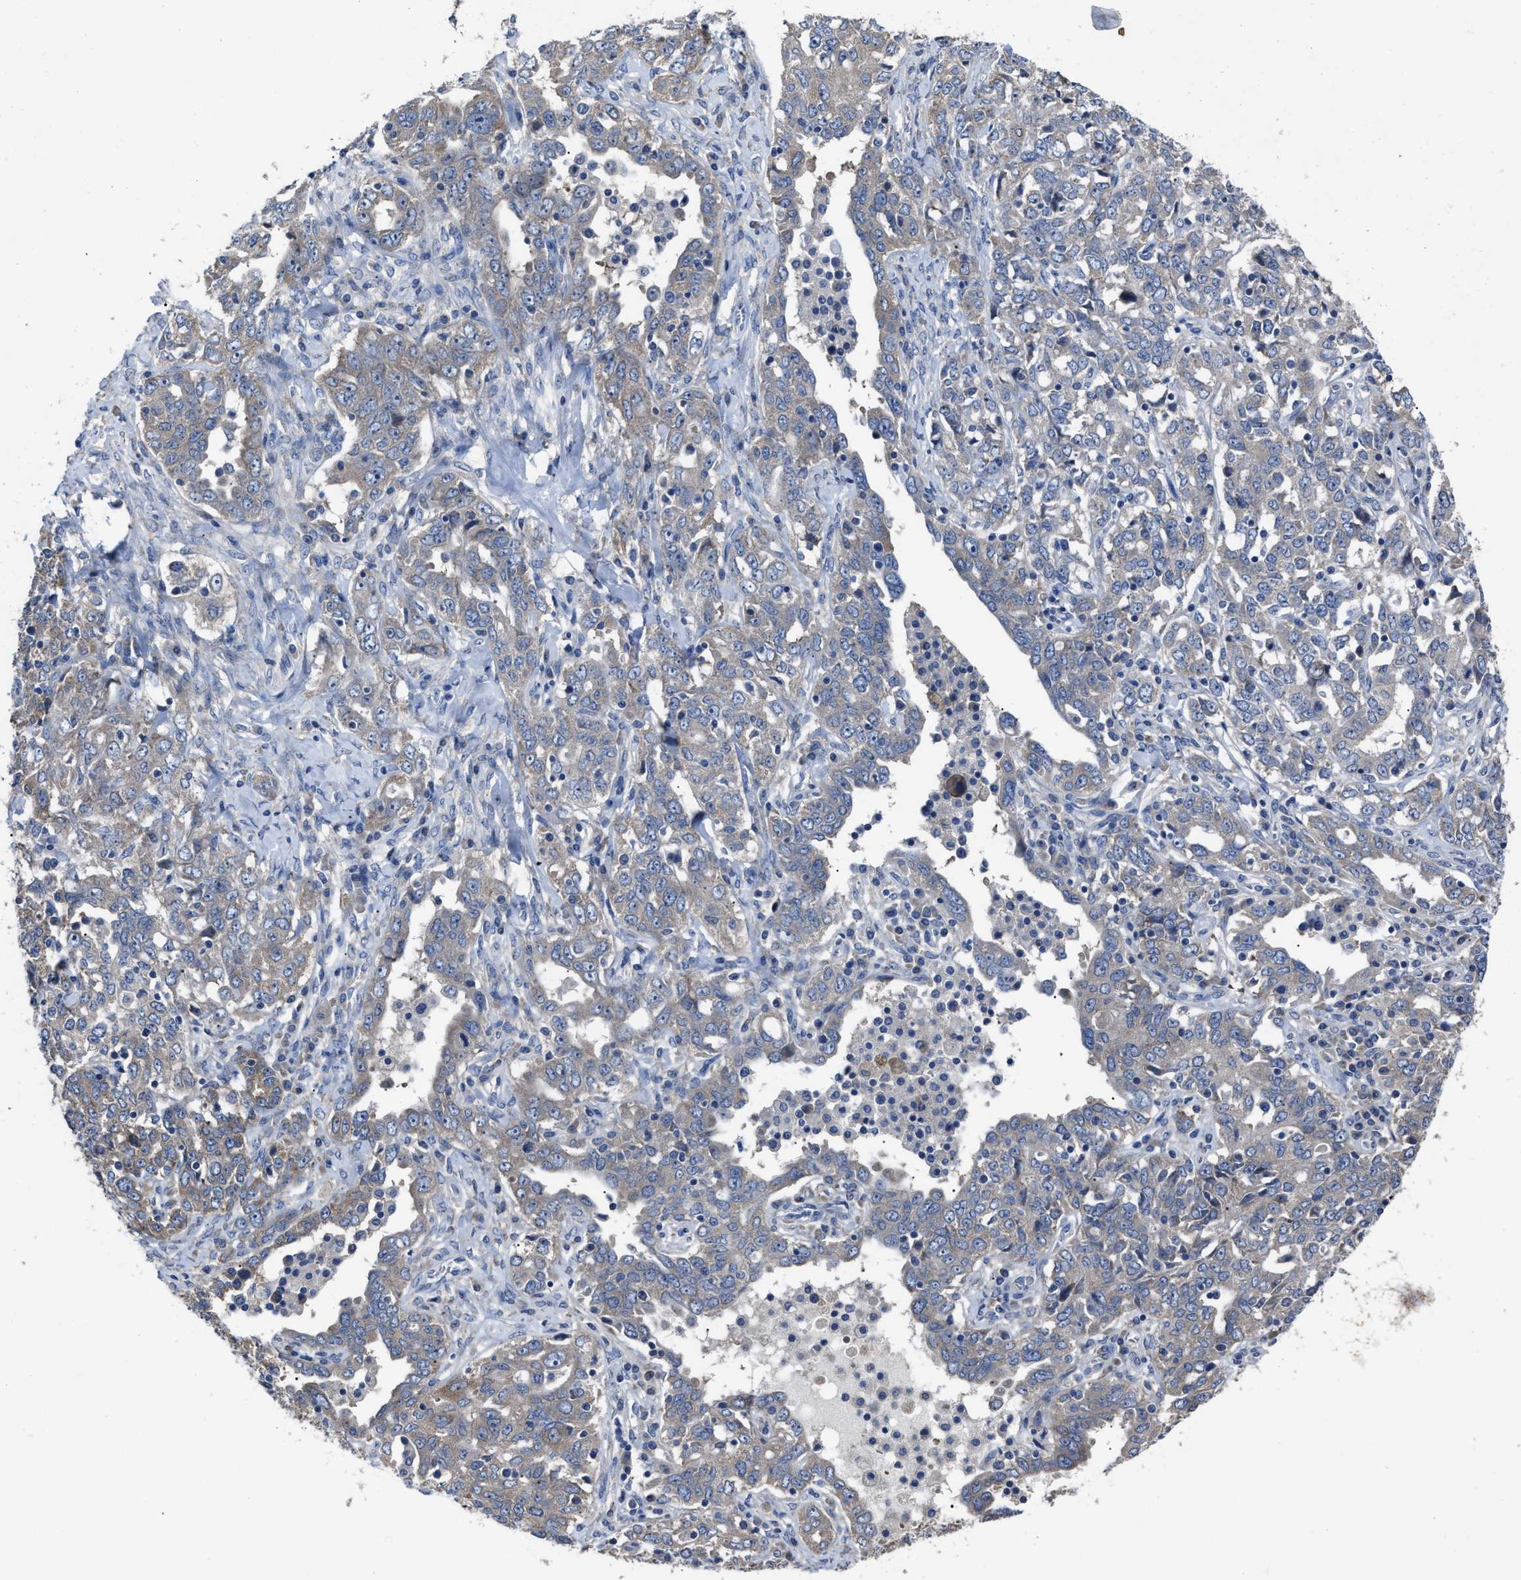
{"staining": {"intensity": "weak", "quantity": "25%-75%", "location": "cytoplasmic/membranous"}, "tissue": "ovarian cancer", "cell_type": "Tumor cells", "image_type": "cancer", "snomed": [{"axis": "morphology", "description": "Carcinoma, endometroid"}, {"axis": "topography", "description": "Ovary"}], "caption": "Endometroid carcinoma (ovarian) was stained to show a protein in brown. There is low levels of weak cytoplasmic/membranous staining in about 25%-75% of tumor cells.", "gene": "UPF1", "patient": {"sex": "female", "age": 62}}